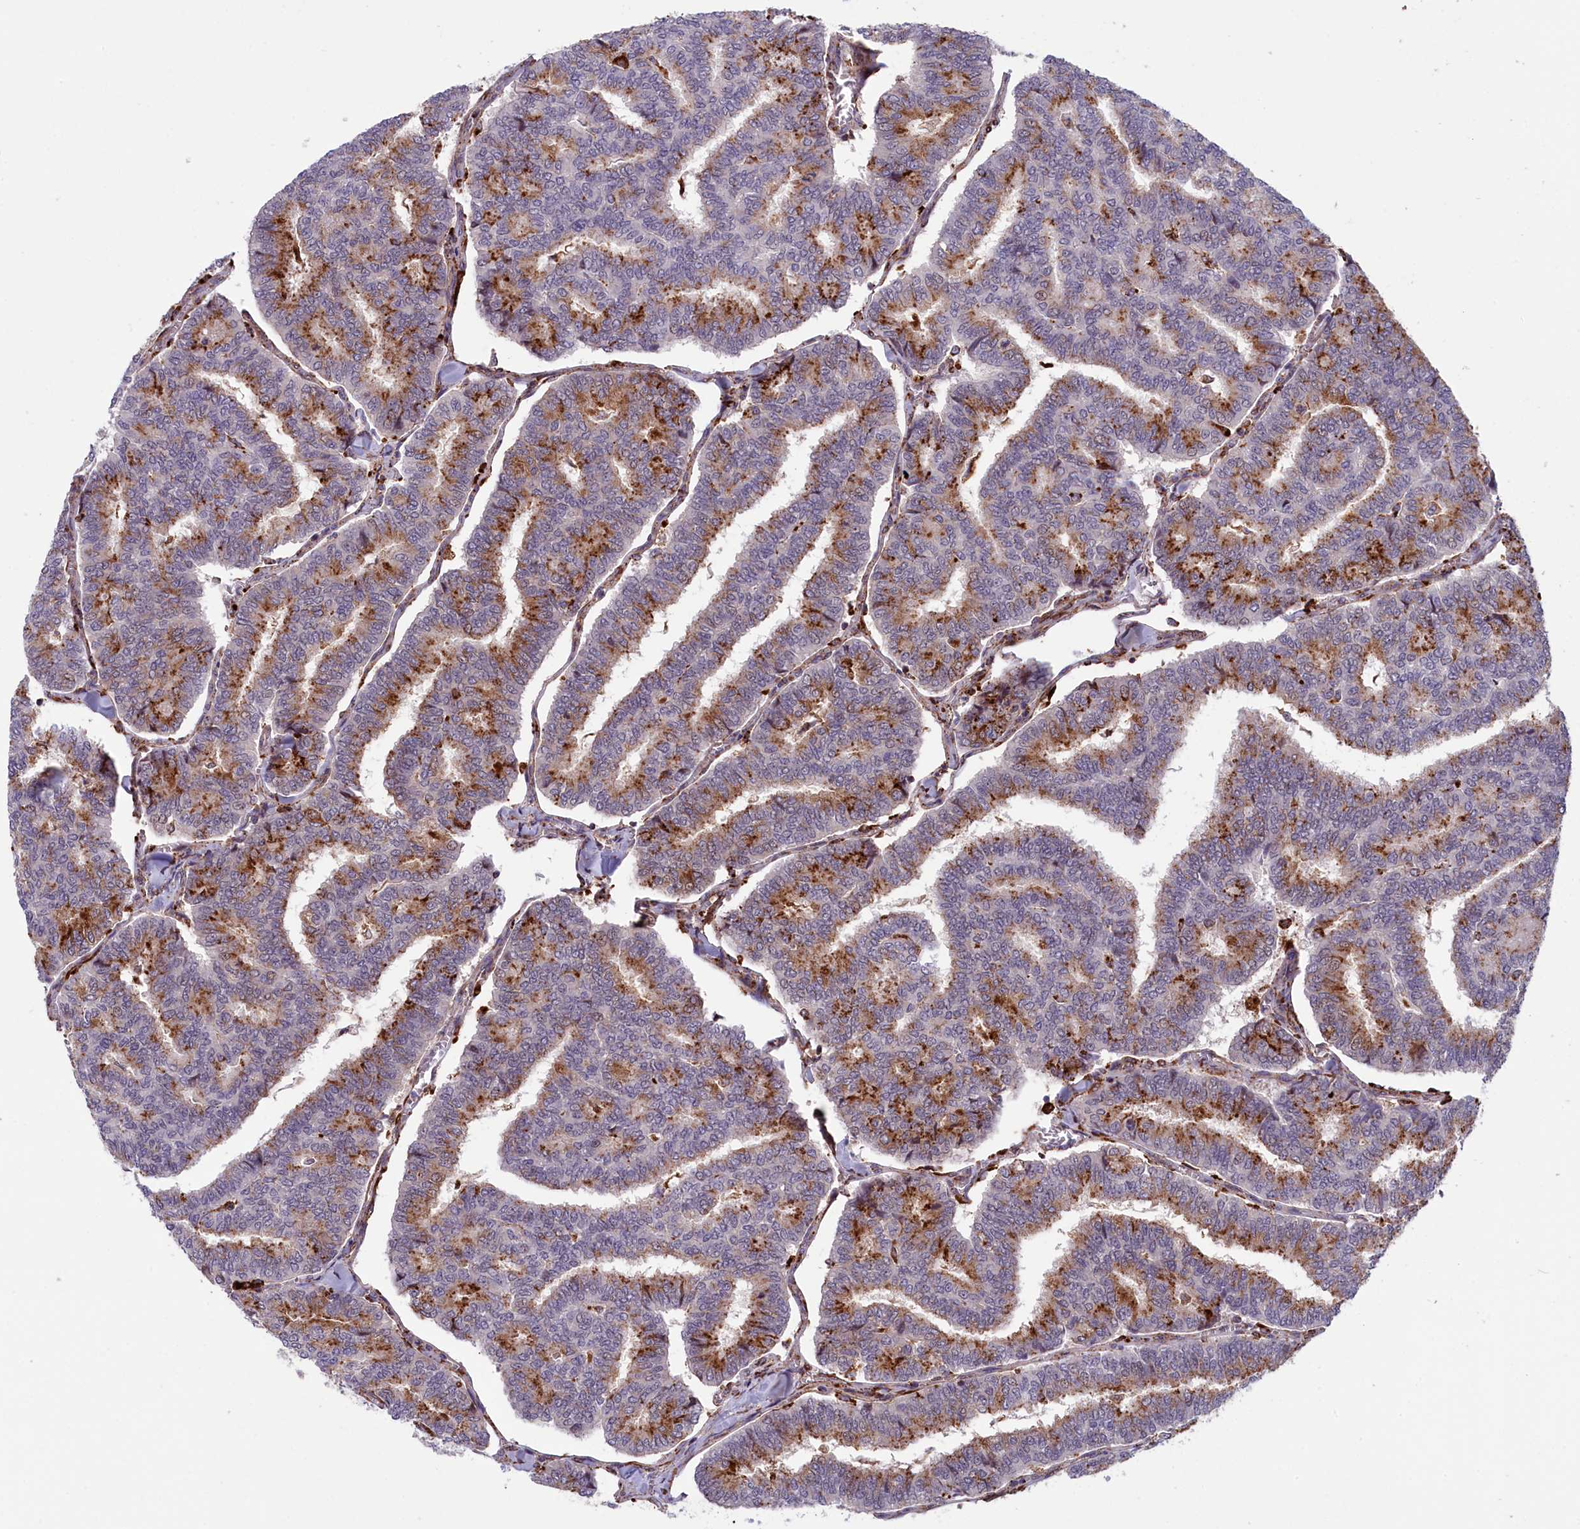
{"staining": {"intensity": "moderate", "quantity": "25%-75%", "location": "cytoplasmic/membranous"}, "tissue": "thyroid cancer", "cell_type": "Tumor cells", "image_type": "cancer", "snomed": [{"axis": "morphology", "description": "Papillary adenocarcinoma, NOS"}, {"axis": "topography", "description": "Thyroid gland"}], "caption": "Protein analysis of thyroid papillary adenocarcinoma tissue shows moderate cytoplasmic/membranous expression in about 25%-75% of tumor cells. Ihc stains the protein in brown and the nuclei are stained blue.", "gene": "MAN2B1", "patient": {"sex": "female", "age": 35}}